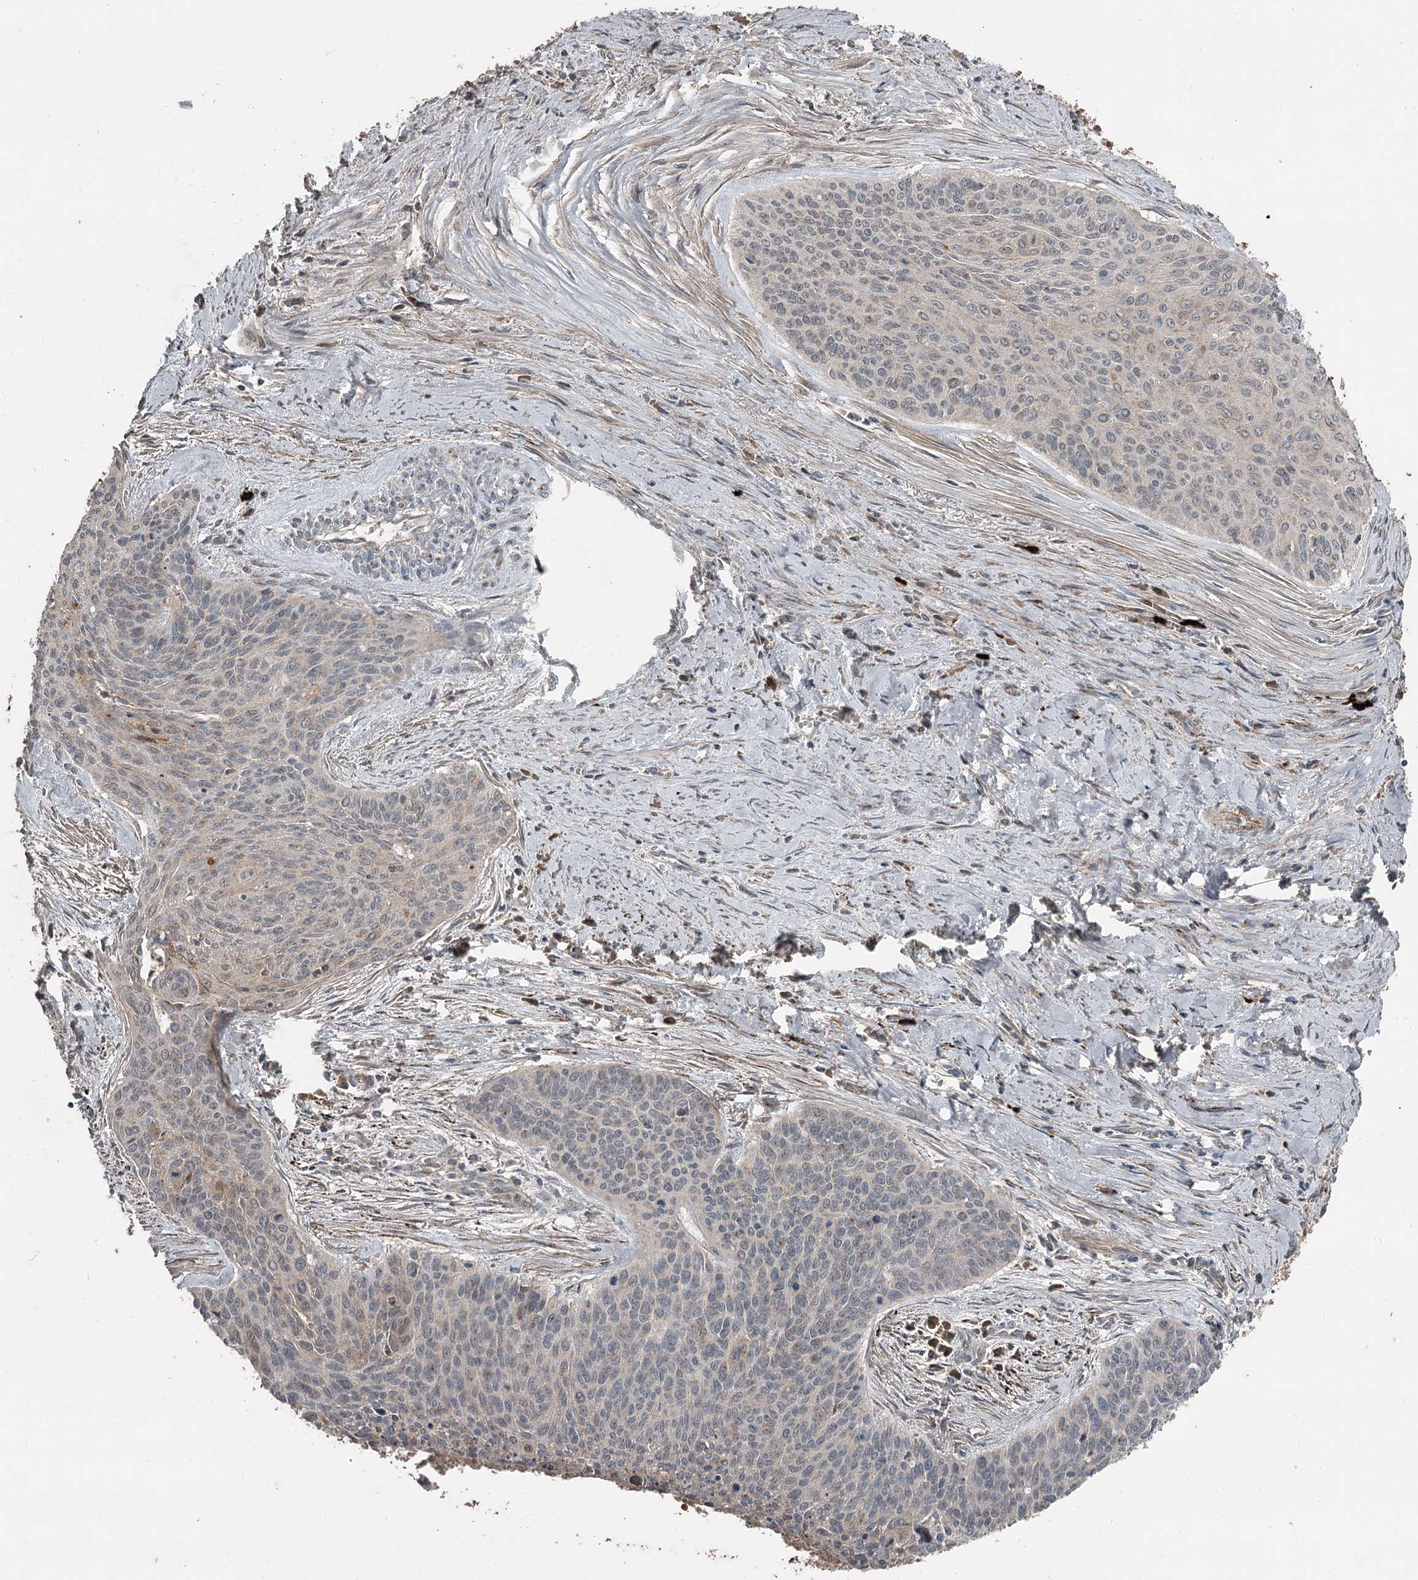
{"staining": {"intensity": "weak", "quantity": "<25%", "location": "cytoplasmic/membranous"}, "tissue": "cervical cancer", "cell_type": "Tumor cells", "image_type": "cancer", "snomed": [{"axis": "morphology", "description": "Squamous cell carcinoma, NOS"}, {"axis": "topography", "description": "Cervix"}], "caption": "Protein analysis of cervical cancer (squamous cell carcinoma) reveals no significant expression in tumor cells.", "gene": "SLC39A8", "patient": {"sex": "female", "age": 55}}